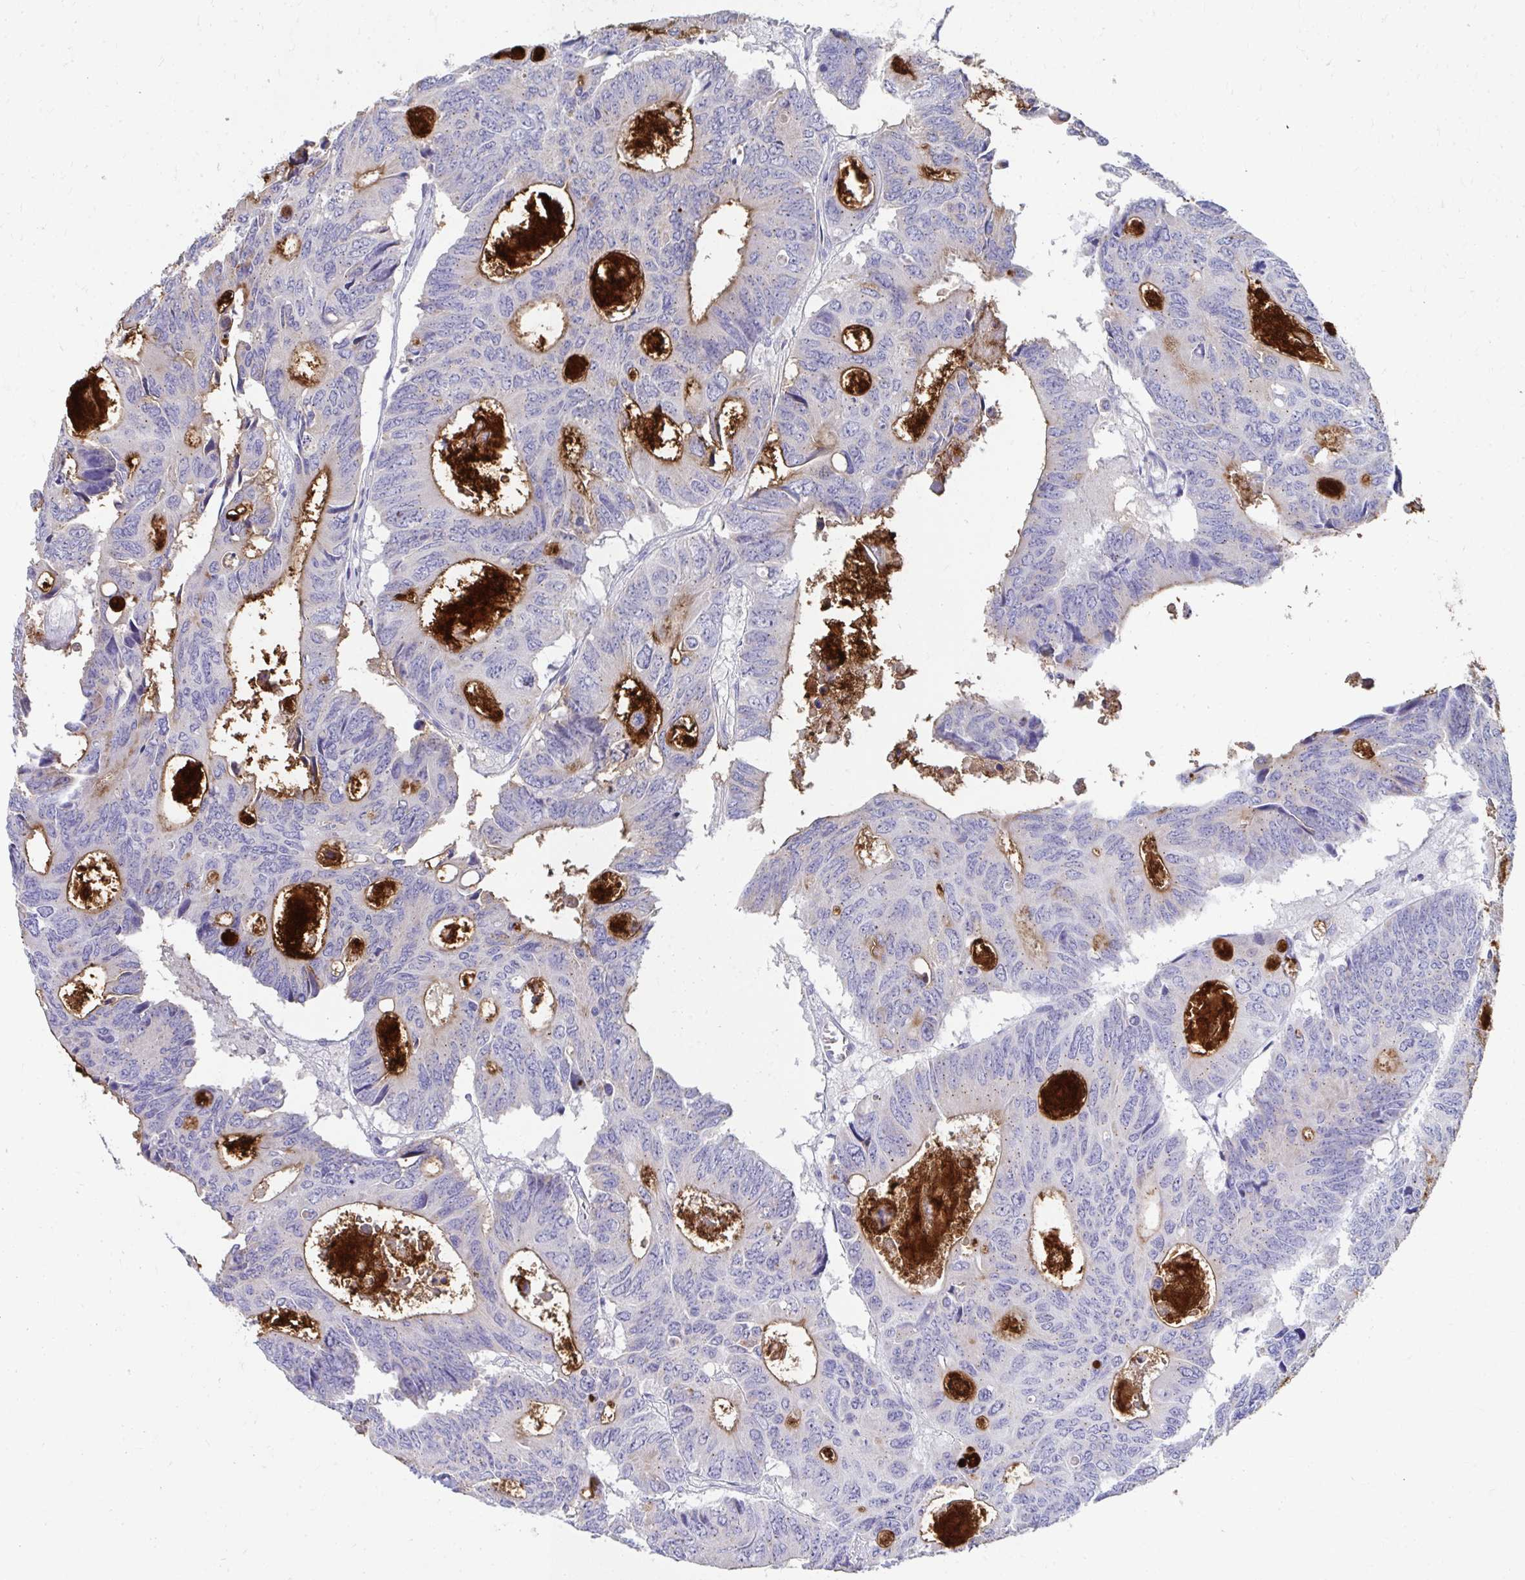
{"staining": {"intensity": "moderate", "quantity": "<25%", "location": "cytoplasmic/membranous"}, "tissue": "colorectal cancer", "cell_type": "Tumor cells", "image_type": "cancer", "snomed": [{"axis": "morphology", "description": "Adenocarcinoma, NOS"}, {"axis": "topography", "description": "Rectum"}], "caption": "Immunohistochemistry (IHC) photomicrograph of neoplastic tissue: colorectal cancer stained using immunohistochemistry (IHC) reveals low levels of moderate protein expression localized specifically in the cytoplasmic/membranous of tumor cells, appearing as a cytoplasmic/membranous brown color.", "gene": "TMPRSS2", "patient": {"sex": "male", "age": 76}}